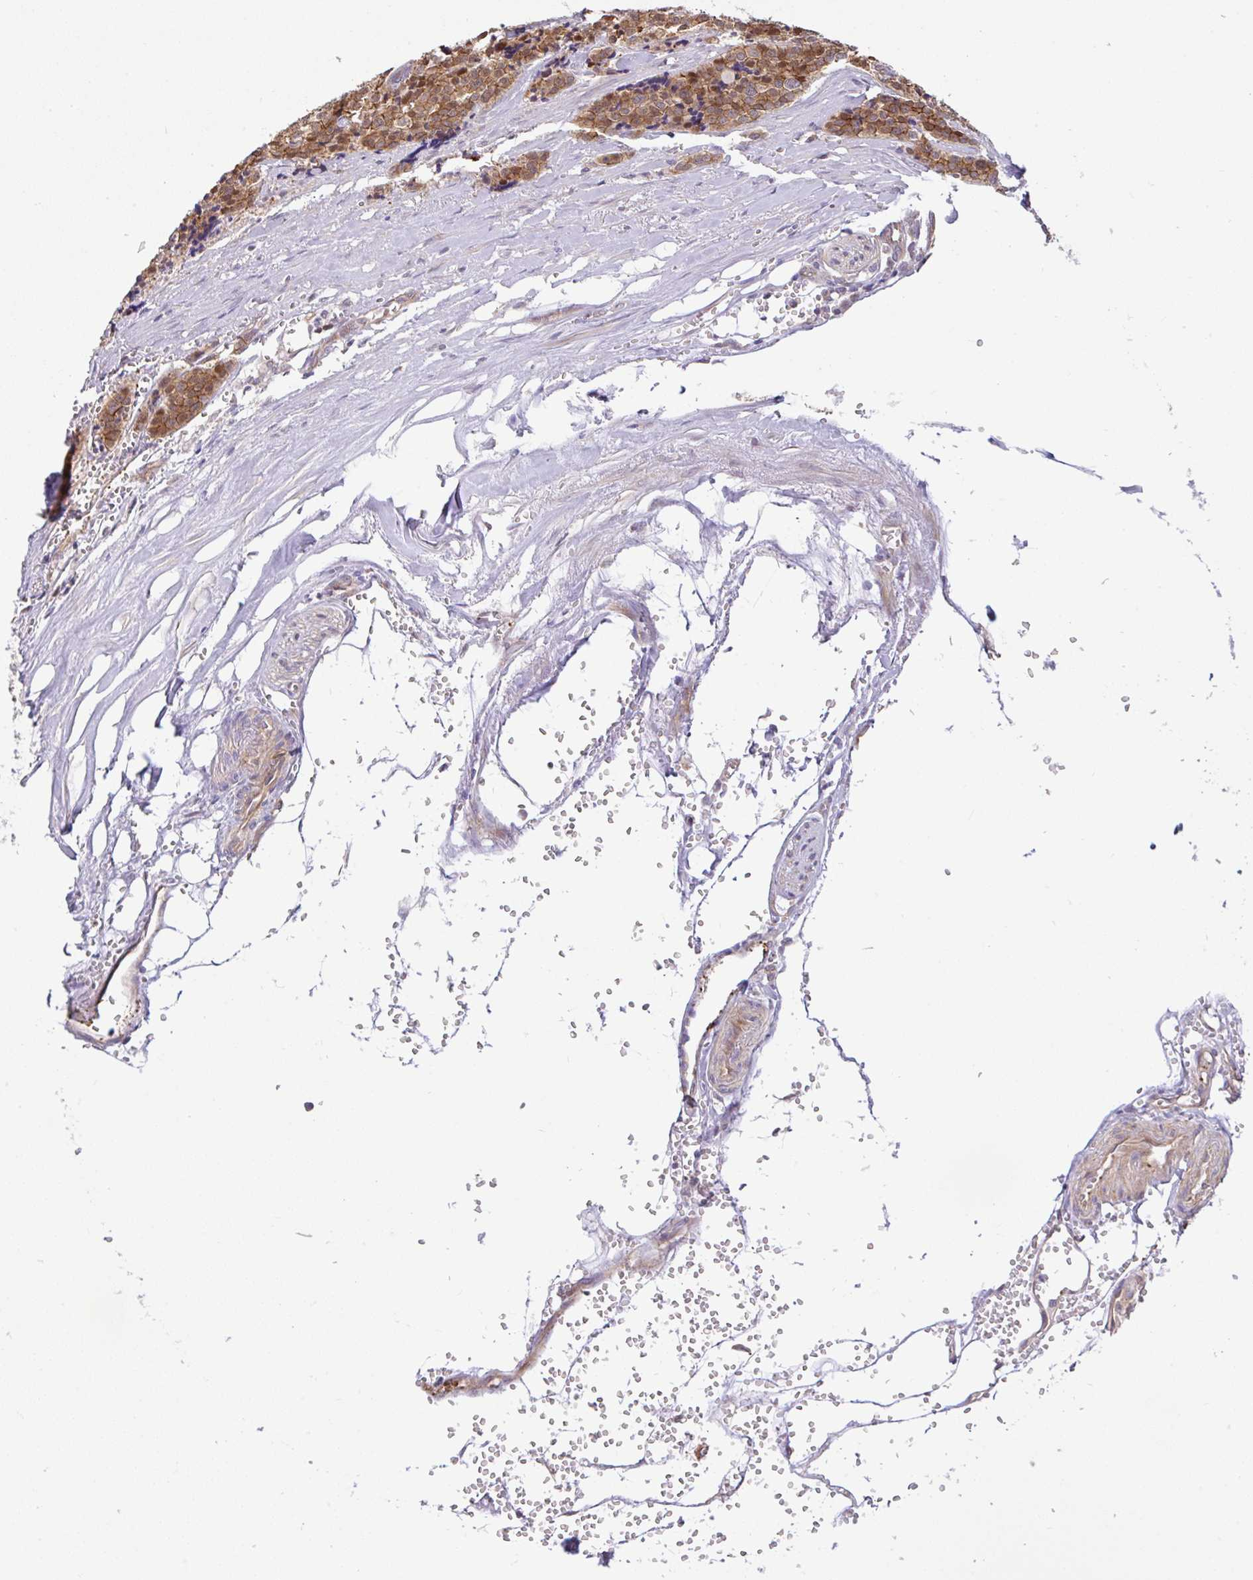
{"staining": {"intensity": "moderate", "quantity": ">75%", "location": "cytoplasmic/membranous,nuclear"}, "tissue": "carcinoid", "cell_type": "Tumor cells", "image_type": "cancer", "snomed": [{"axis": "morphology", "description": "Carcinoid, malignant, NOS"}, {"axis": "topography", "description": "Small intestine"}], "caption": "An immunohistochemistry (IHC) photomicrograph of neoplastic tissue is shown. Protein staining in brown shows moderate cytoplasmic/membranous and nuclear positivity in malignant carcinoid within tumor cells.", "gene": "DLEU7", "patient": {"sex": "male", "age": 63}}